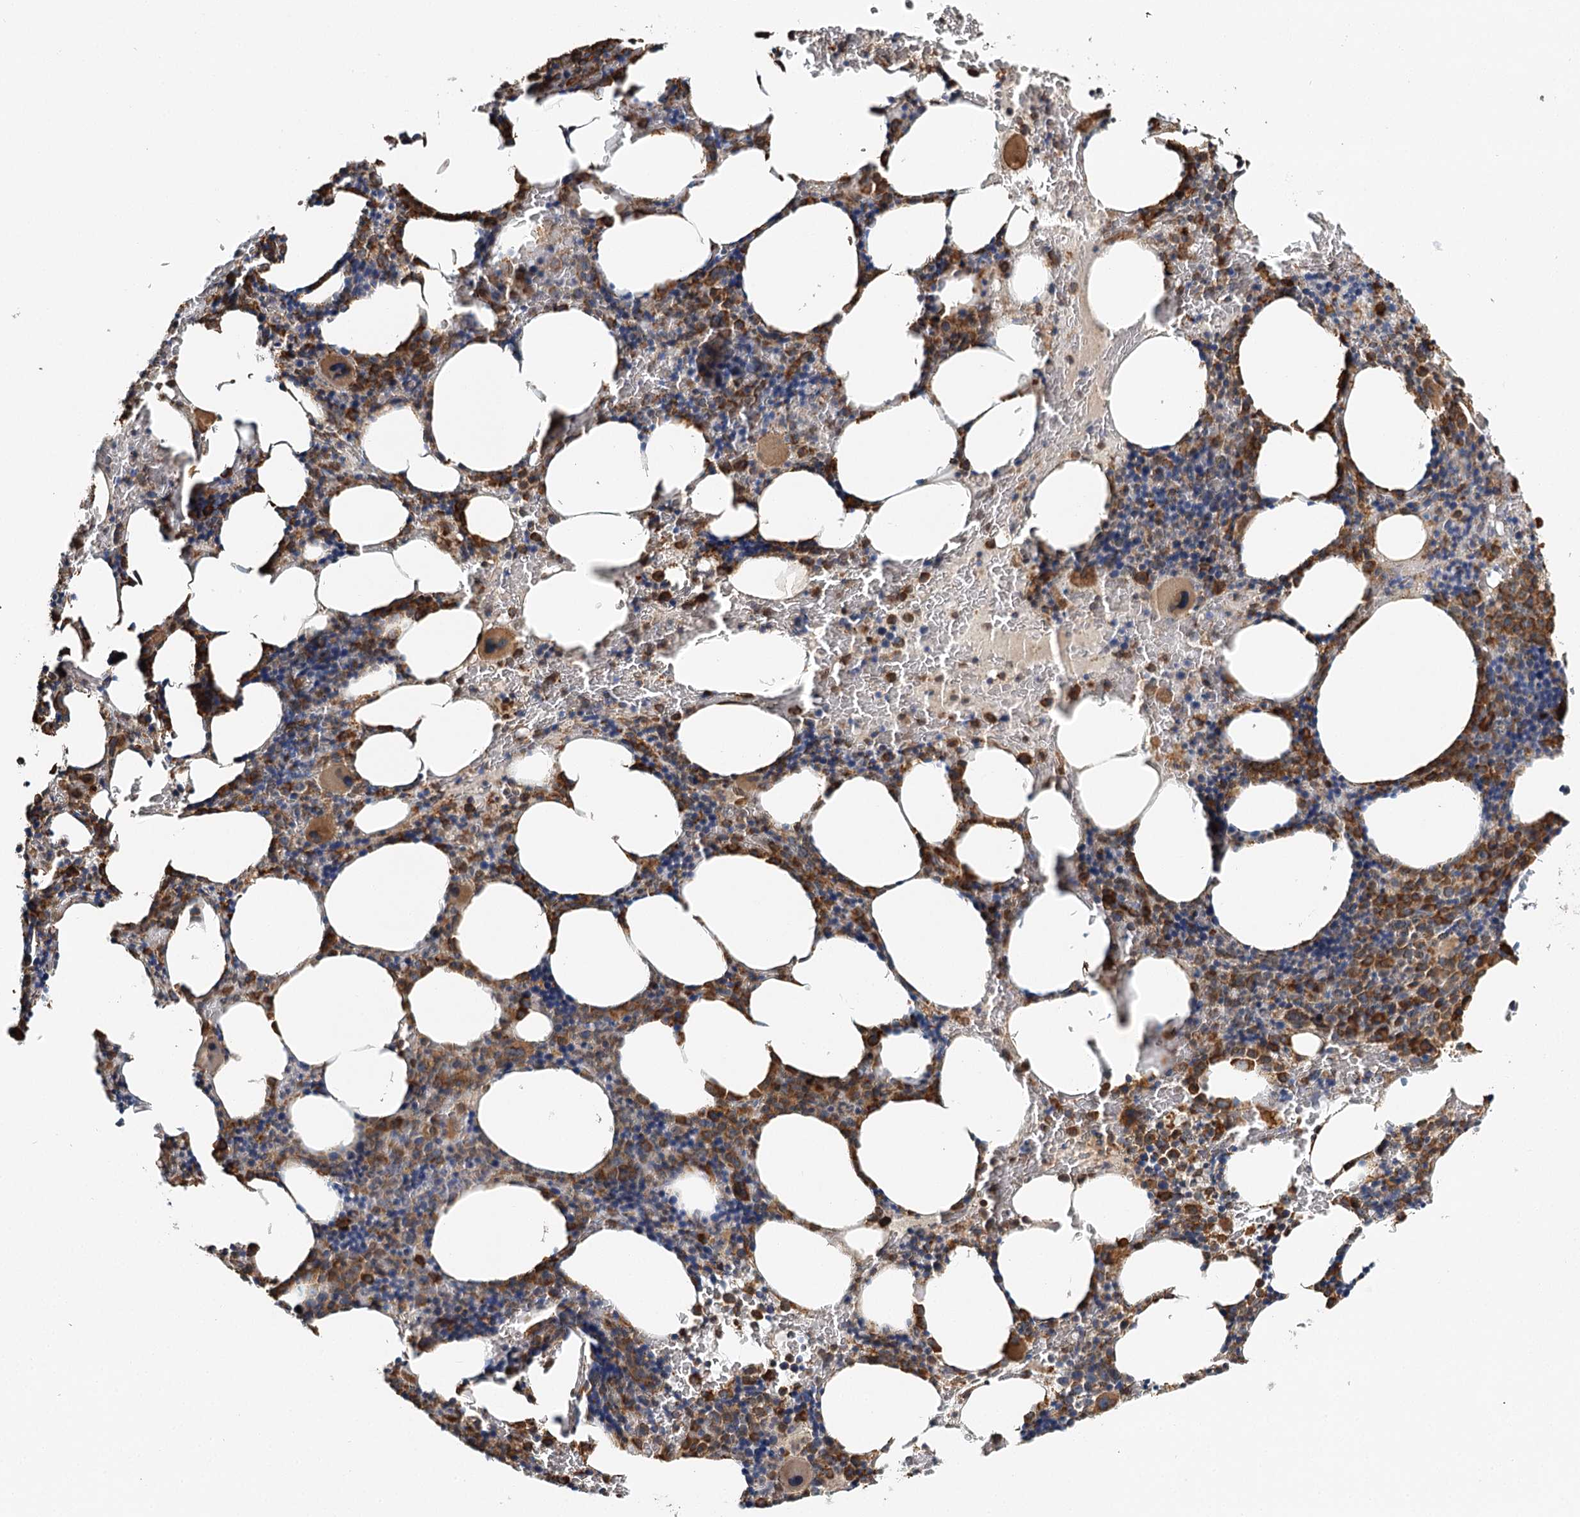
{"staining": {"intensity": "strong", "quantity": "25%-75%", "location": "cytoplasmic/membranous"}, "tissue": "bone marrow", "cell_type": "Hematopoietic cells", "image_type": "normal", "snomed": [{"axis": "morphology", "description": "Normal tissue, NOS"}, {"axis": "topography", "description": "Bone marrow"}], "caption": "DAB immunohistochemical staining of benign human bone marrow demonstrates strong cytoplasmic/membranous protein positivity in approximately 25%-75% of hematopoietic cells. (Stains: DAB in brown, nuclei in blue, Microscopy: brightfield microscopy at high magnification).", "gene": "TAS1R1", "patient": {"sex": "male", "age": 62}}